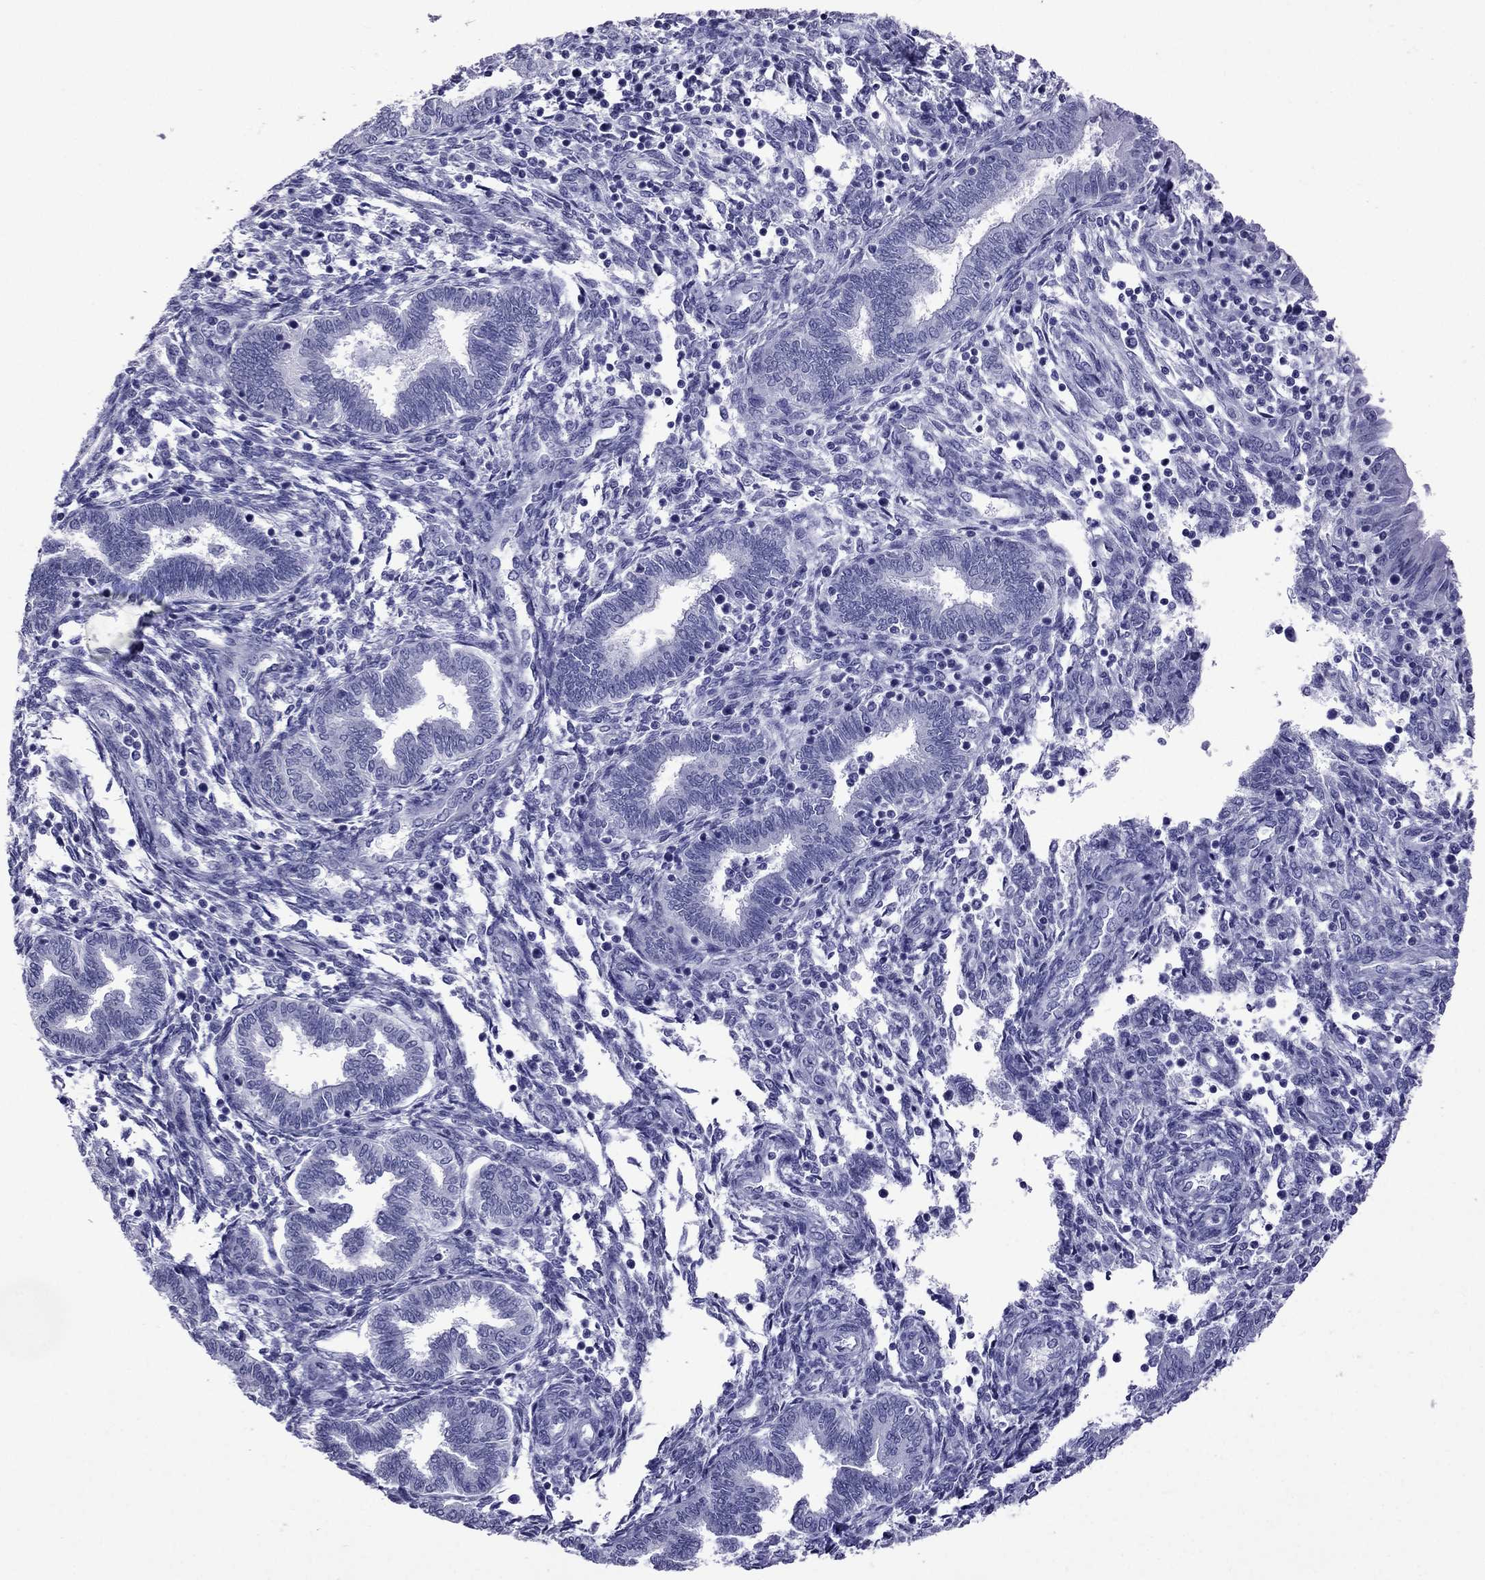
{"staining": {"intensity": "negative", "quantity": "none", "location": "none"}, "tissue": "endometrium", "cell_type": "Cells in endometrial stroma", "image_type": "normal", "snomed": [{"axis": "morphology", "description": "Normal tissue, NOS"}, {"axis": "topography", "description": "Endometrium"}], "caption": "The histopathology image exhibits no significant expression in cells in endometrial stroma of endometrium.", "gene": "TFF3", "patient": {"sex": "female", "age": 42}}